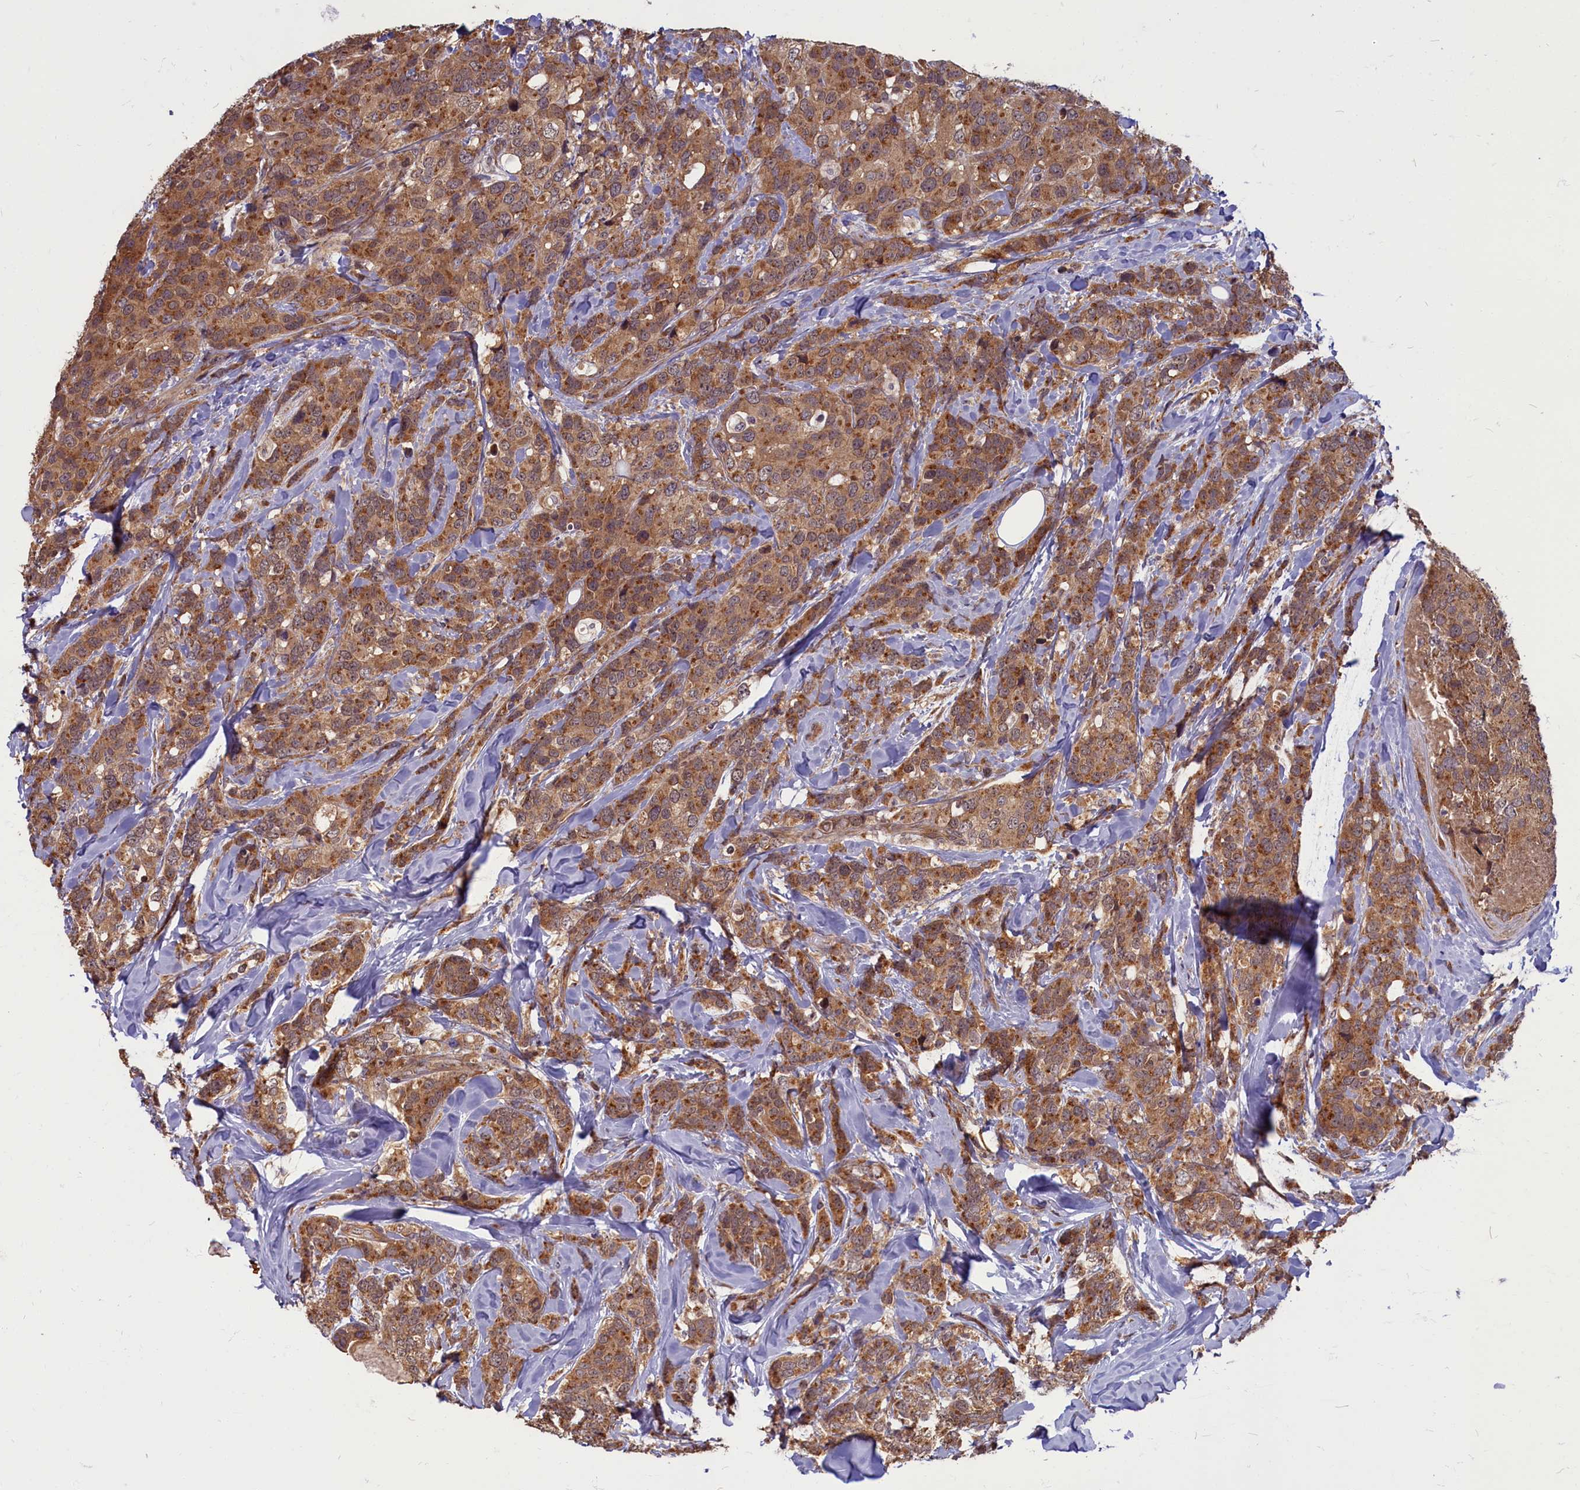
{"staining": {"intensity": "strong", "quantity": ">75%", "location": "cytoplasmic/membranous"}, "tissue": "breast cancer", "cell_type": "Tumor cells", "image_type": "cancer", "snomed": [{"axis": "morphology", "description": "Lobular carcinoma"}, {"axis": "topography", "description": "Breast"}], "caption": "Protein expression analysis of breast cancer shows strong cytoplasmic/membranous positivity in approximately >75% of tumor cells. The staining was performed using DAB, with brown indicating positive protein expression. Nuclei are stained blue with hematoxylin.", "gene": "MYCBP", "patient": {"sex": "female", "age": 59}}